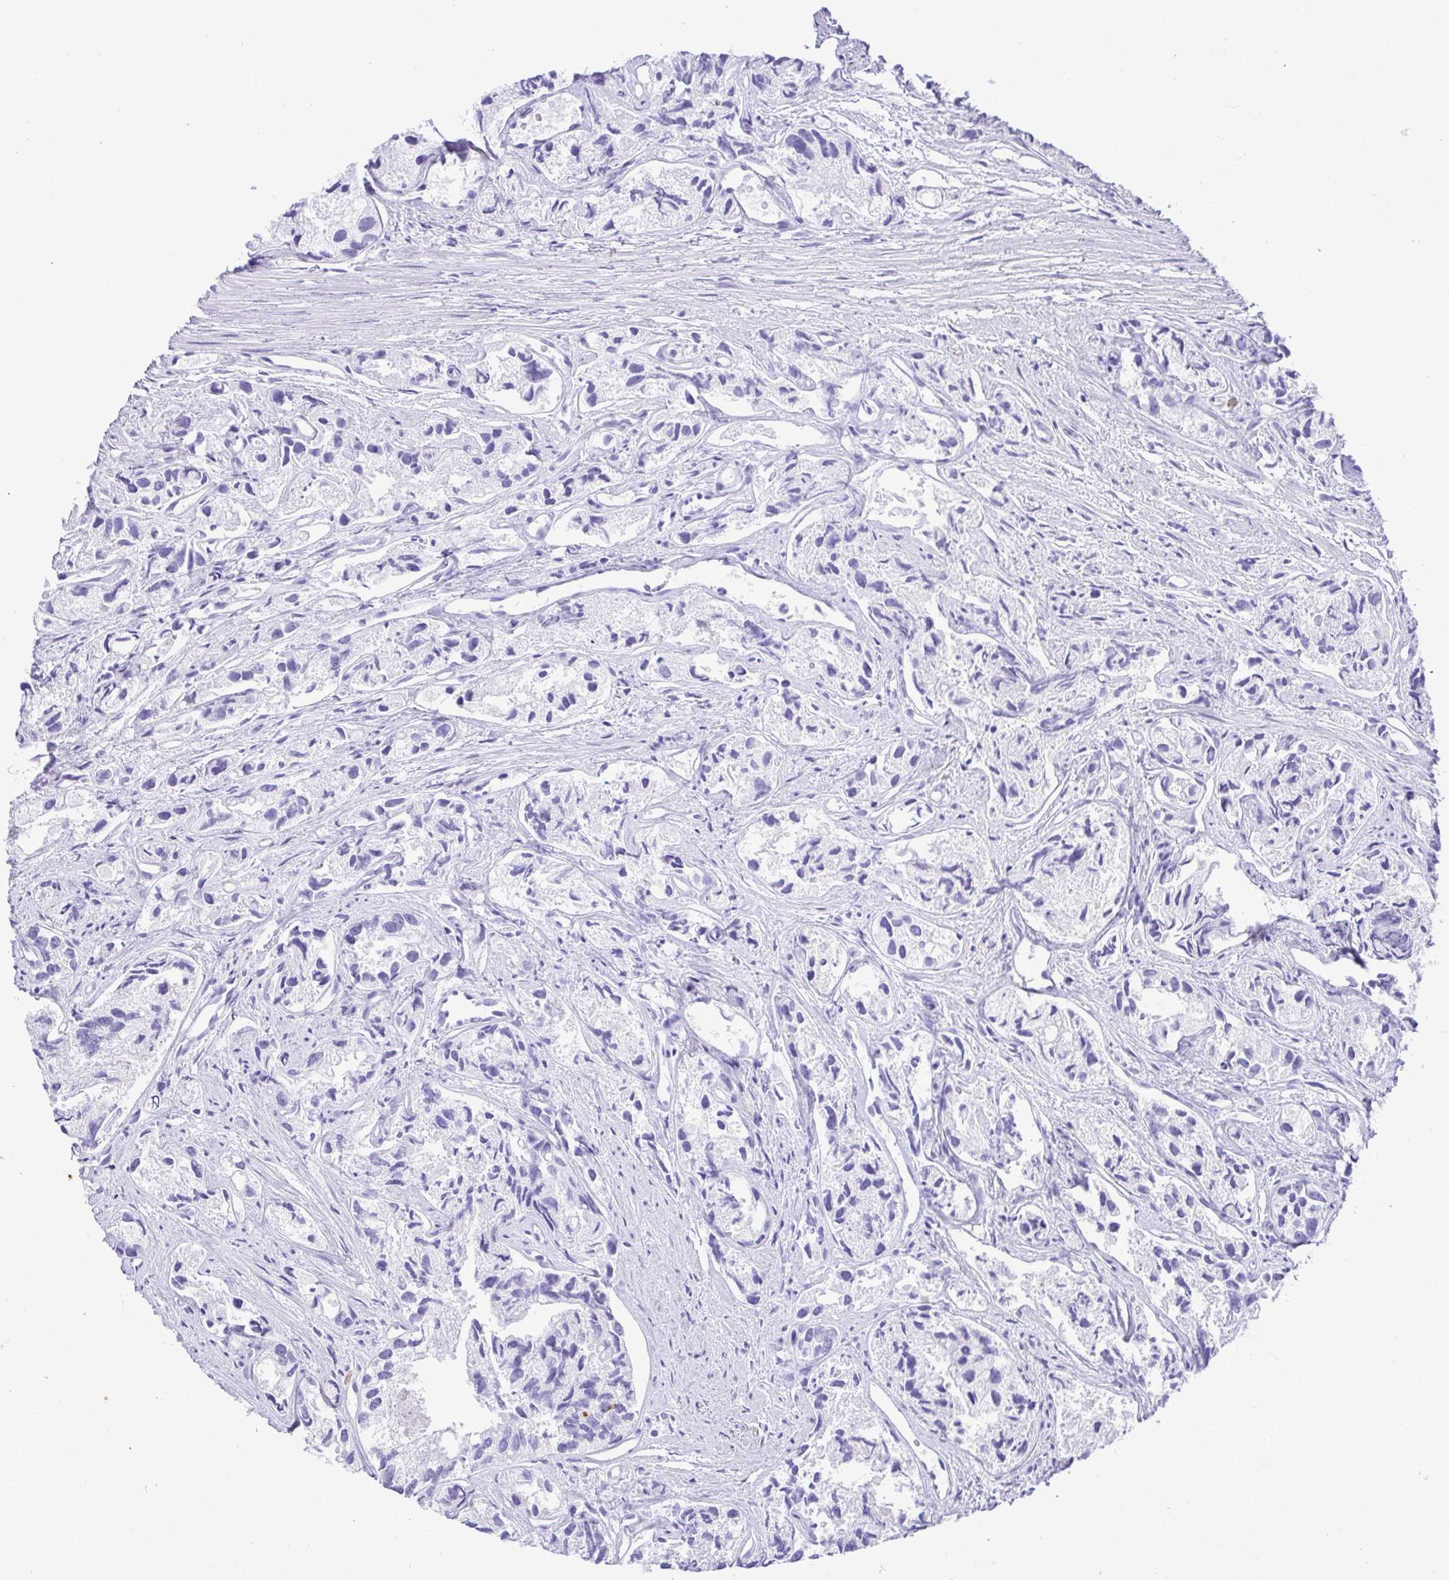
{"staining": {"intensity": "negative", "quantity": "none", "location": "none"}, "tissue": "prostate cancer", "cell_type": "Tumor cells", "image_type": "cancer", "snomed": [{"axis": "morphology", "description": "Adenocarcinoma, High grade"}, {"axis": "topography", "description": "Prostate"}], "caption": "Micrograph shows no protein positivity in tumor cells of prostate cancer (high-grade adenocarcinoma) tissue. The staining was performed using DAB to visualize the protein expression in brown, while the nuclei were stained in blue with hematoxylin (Magnification: 20x).", "gene": "CDSN", "patient": {"sex": "male", "age": 84}}